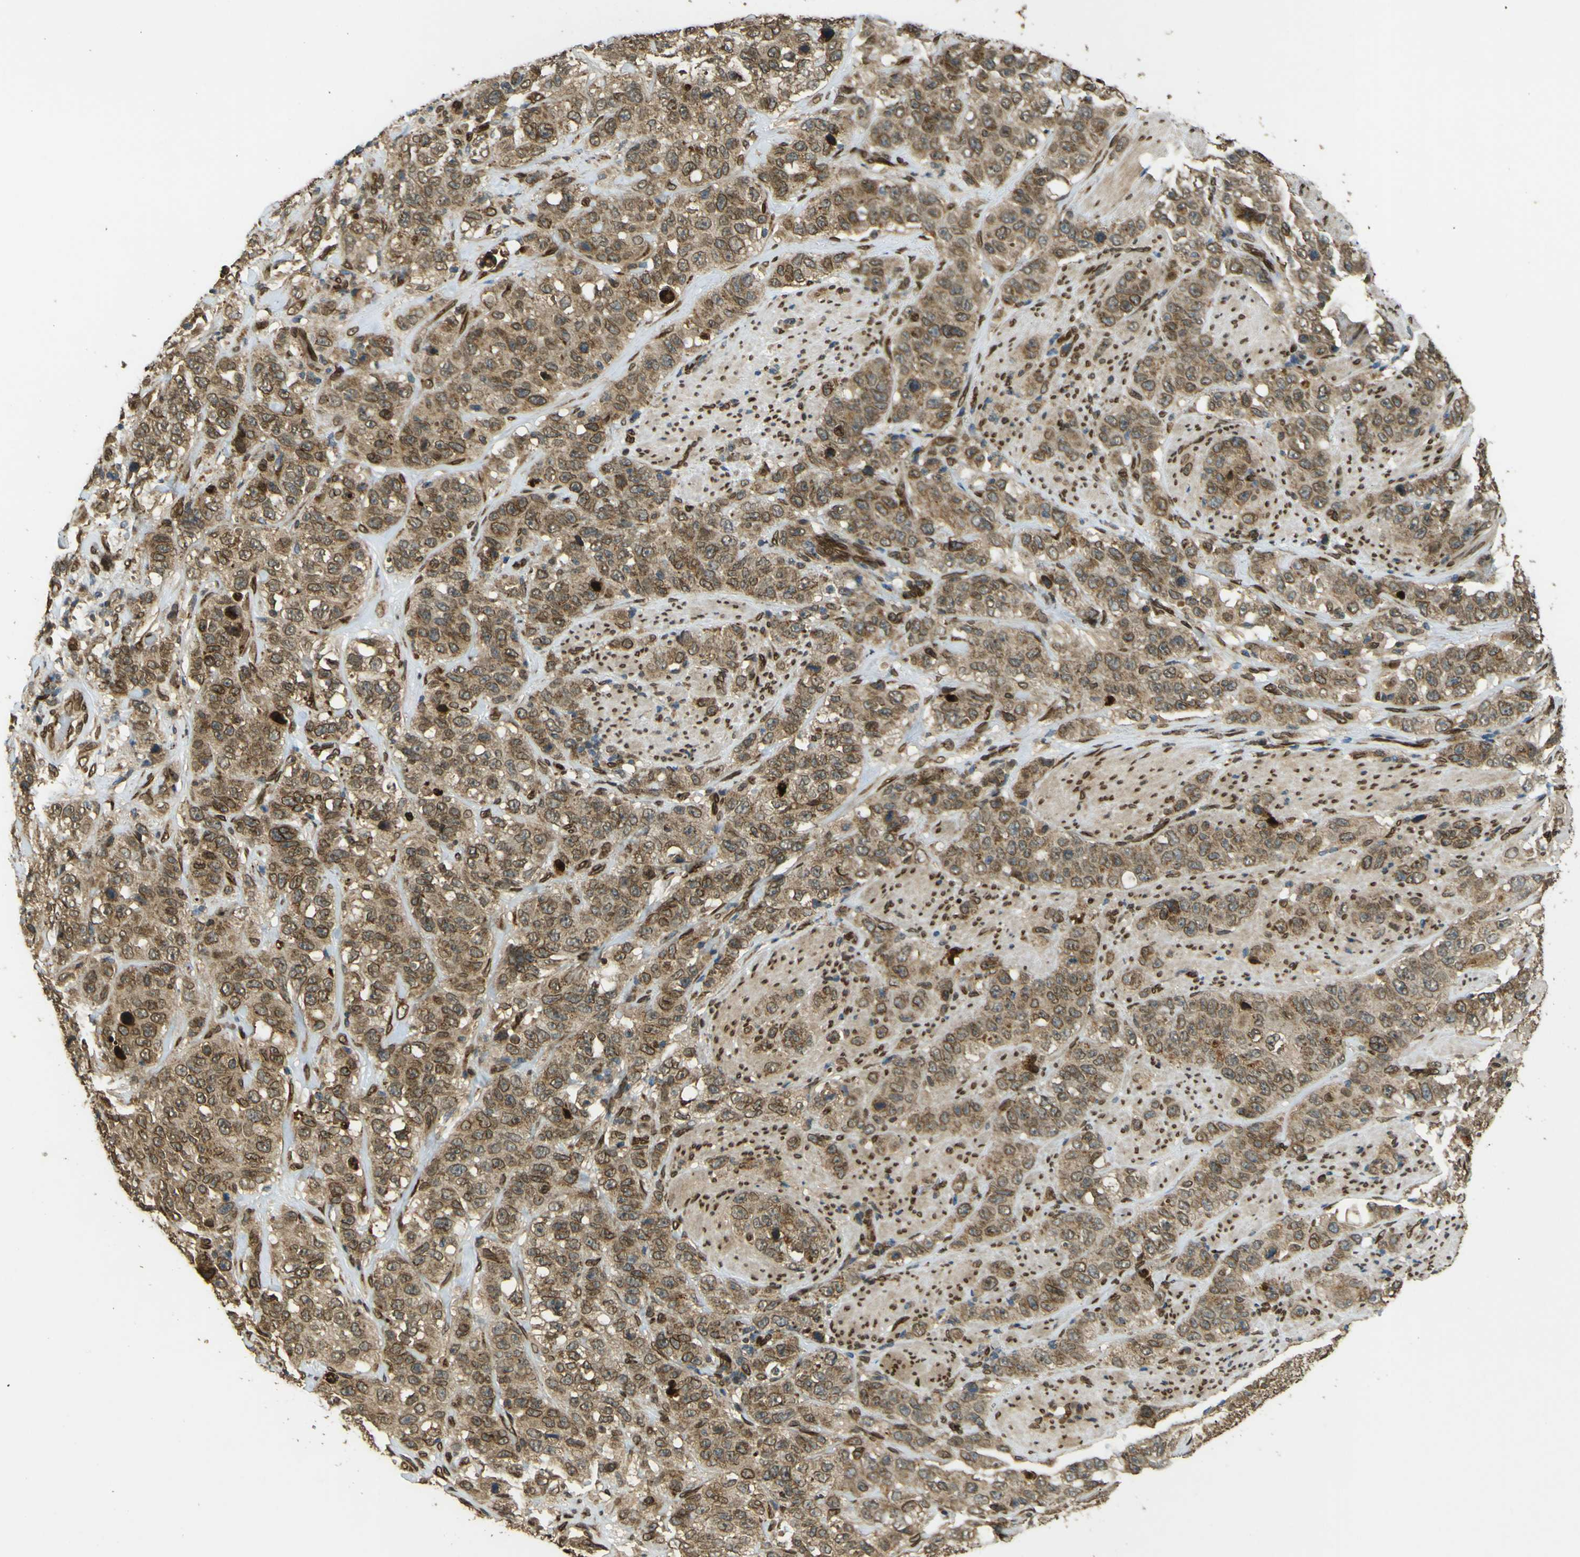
{"staining": {"intensity": "moderate", "quantity": ">75%", "location": "cytoplasmic/membranous"}, "tissue": "stomach cancer", "cell_type": "Tumor cells", "image_type": "cancer", "snomed": [{"axis": "morphology", "description": "Adenocarcinoma, NOS"}, {"axis": "topography", "description": "Stomach"}], "caption": "Moderate cytoplasmic/membranous protein positivity is present in approximately >75% of tumor cells in adenocarcinoma (stomach).", "gene": "GALNT1", "patient": {"sex": "male", "age": 48}}